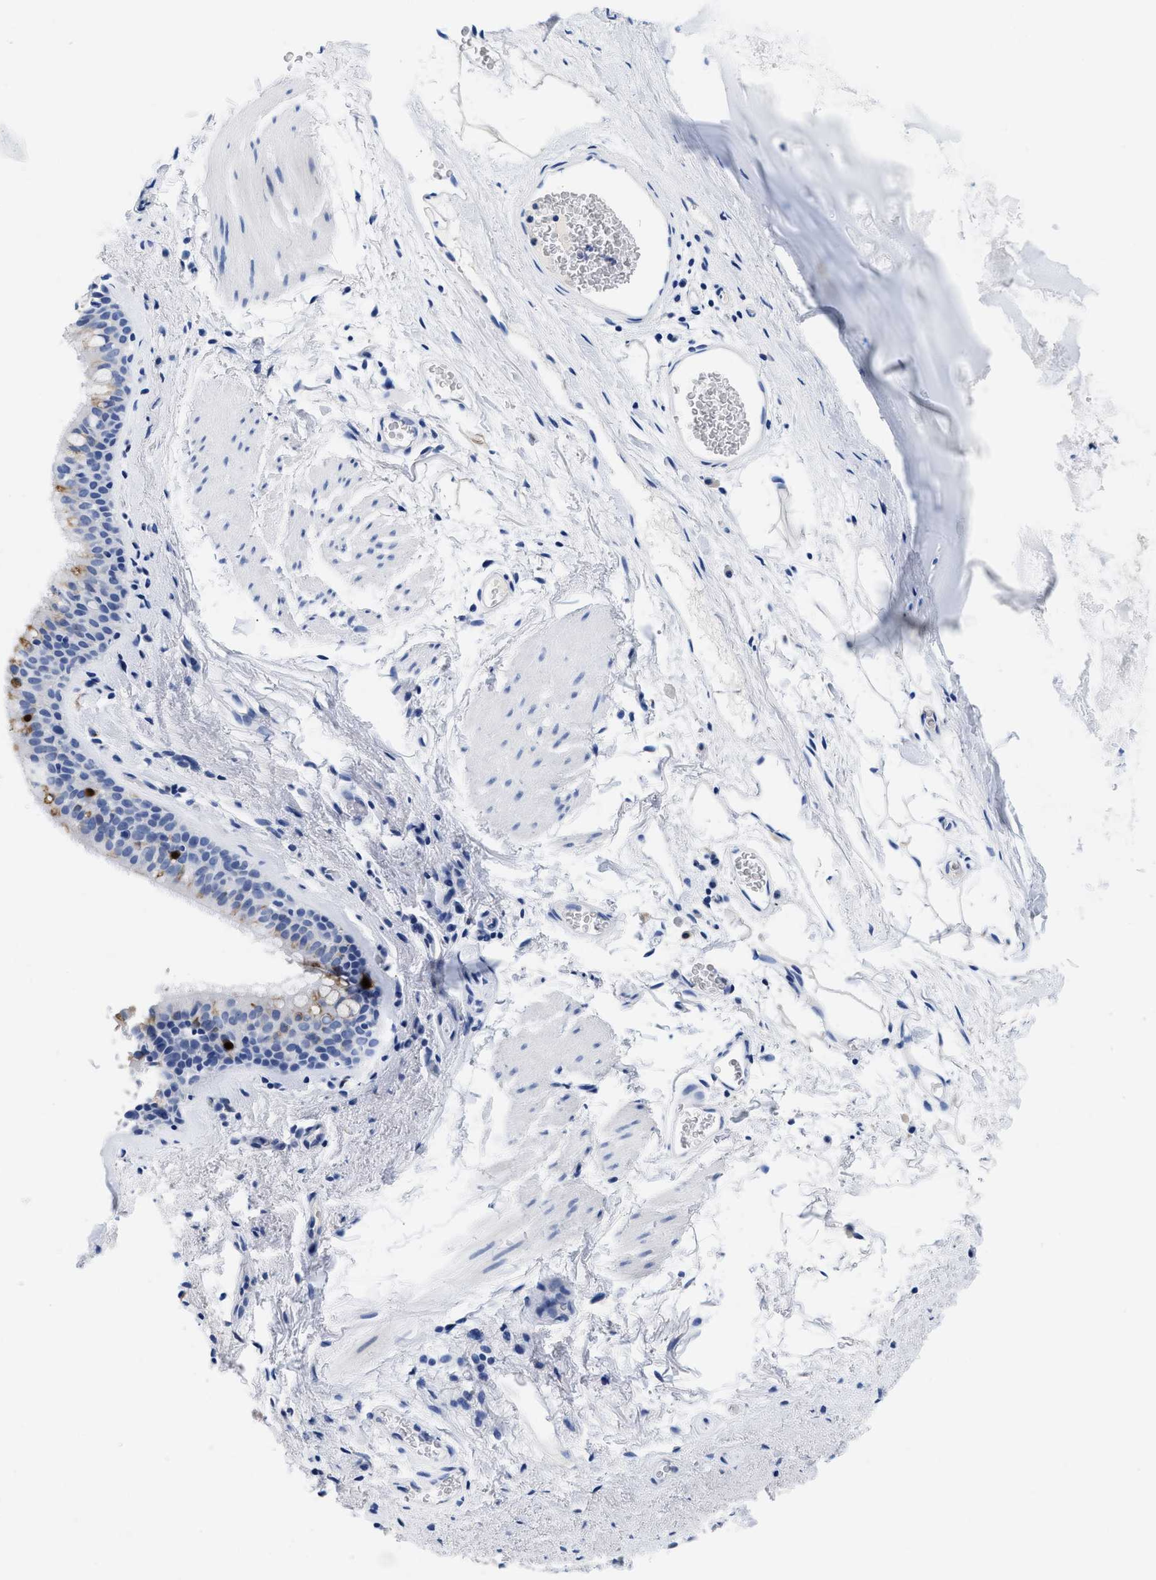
{"staining": {"intensity": "negative", "quantity": "none", "location": "none"}, "tissue": "bronchus", "cell_type": "Respiratory epithelial cells", "image_type": "normal", "snomed": [{"axis": "morphology", "description": "Normal tissue, NOS"}, {"axis": "topography", "description": "Cartilage tissue"}, {"axis": "topography", "description": "Bronchus"}], "caption": "Protein analysis of benign bronchus demonstrates no significant staining in respiratory epithelial cells.", "gene": "TTC3", "patient": {"sex": "female", "age": 53}}